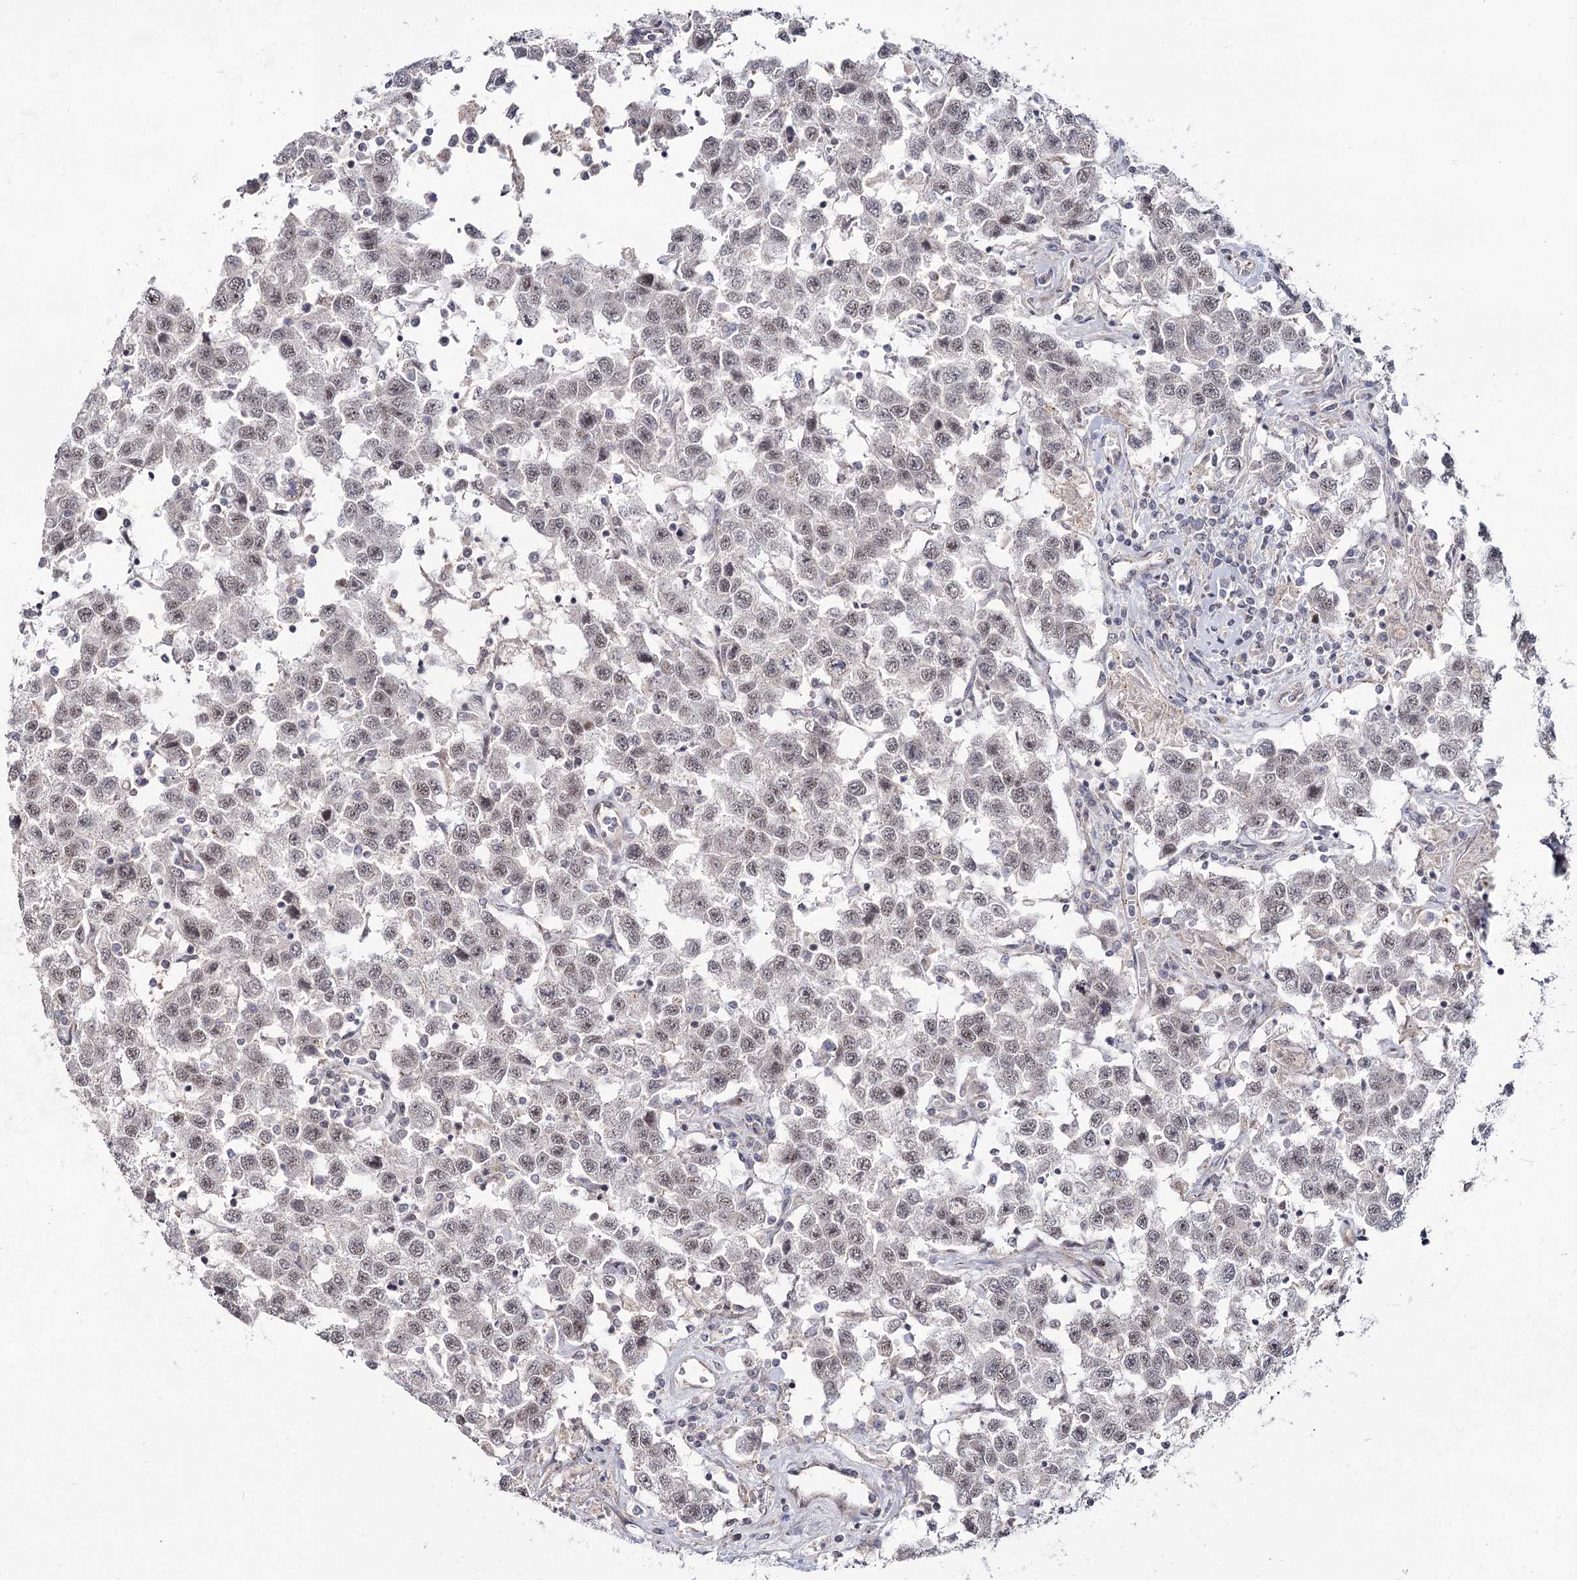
{"staining": {"intensity": "negative", "quantity": "none", "location": "none"}, "tissue": "testis cancer", "cell_type": "Tumor cells", "image_type": "cancer", "snomed": [{"axis": "morphology", "description": "Seminoma, NOS"}, {"axis": "topography", "description": "Testis"}], "caption": "An IHC photomicrograph of testis seminoma is shown. There is no staining in tumor cells of testis seminoma.", "gene": "ATL2", "patient": {"sex": "male", "age": 41}}